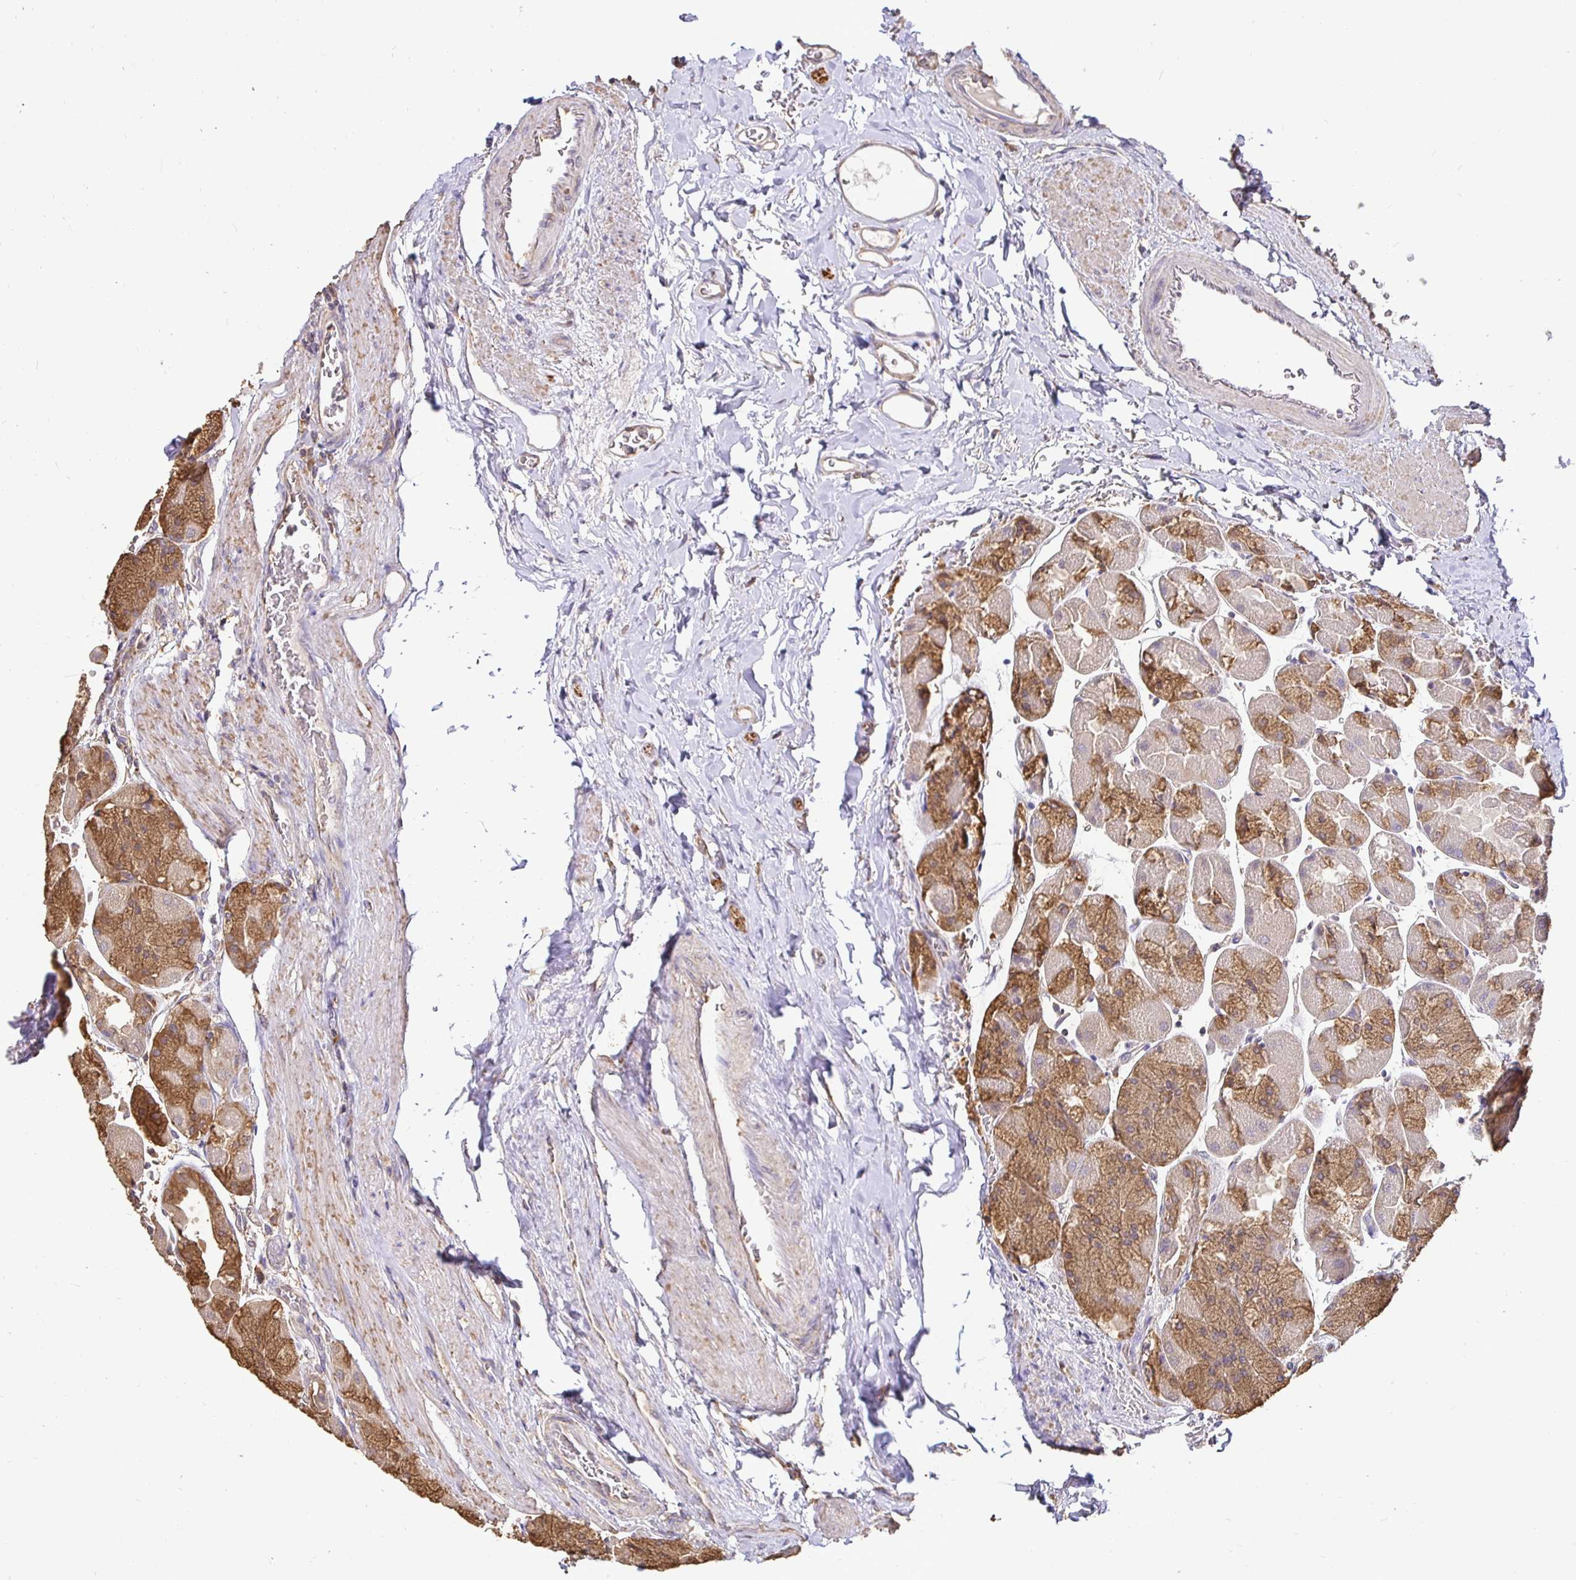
{"staining": {"intensity": "moderate", "quantity": ">75%", "location": "cytoplasmic/membranous"}, "tissue": "stomach", "cell_type": "Glandular cells", "image_type": "normal", "snomed": [{"axis": "morphology", "description": "Normal tissue, NOS"}, {"axis": "topography", "description": "Stomach"}], "caption": "The histopathology image demonstrates immunohistochemical staining of unremarkable stomach. There is moderate cytoplasmic/membranous positivity is seen in approximately >75% of glandular cells. Nuclei are stained in blue.", "gene": "MAPK8IP3", "patient": {"sex": "female", "age": 61}}